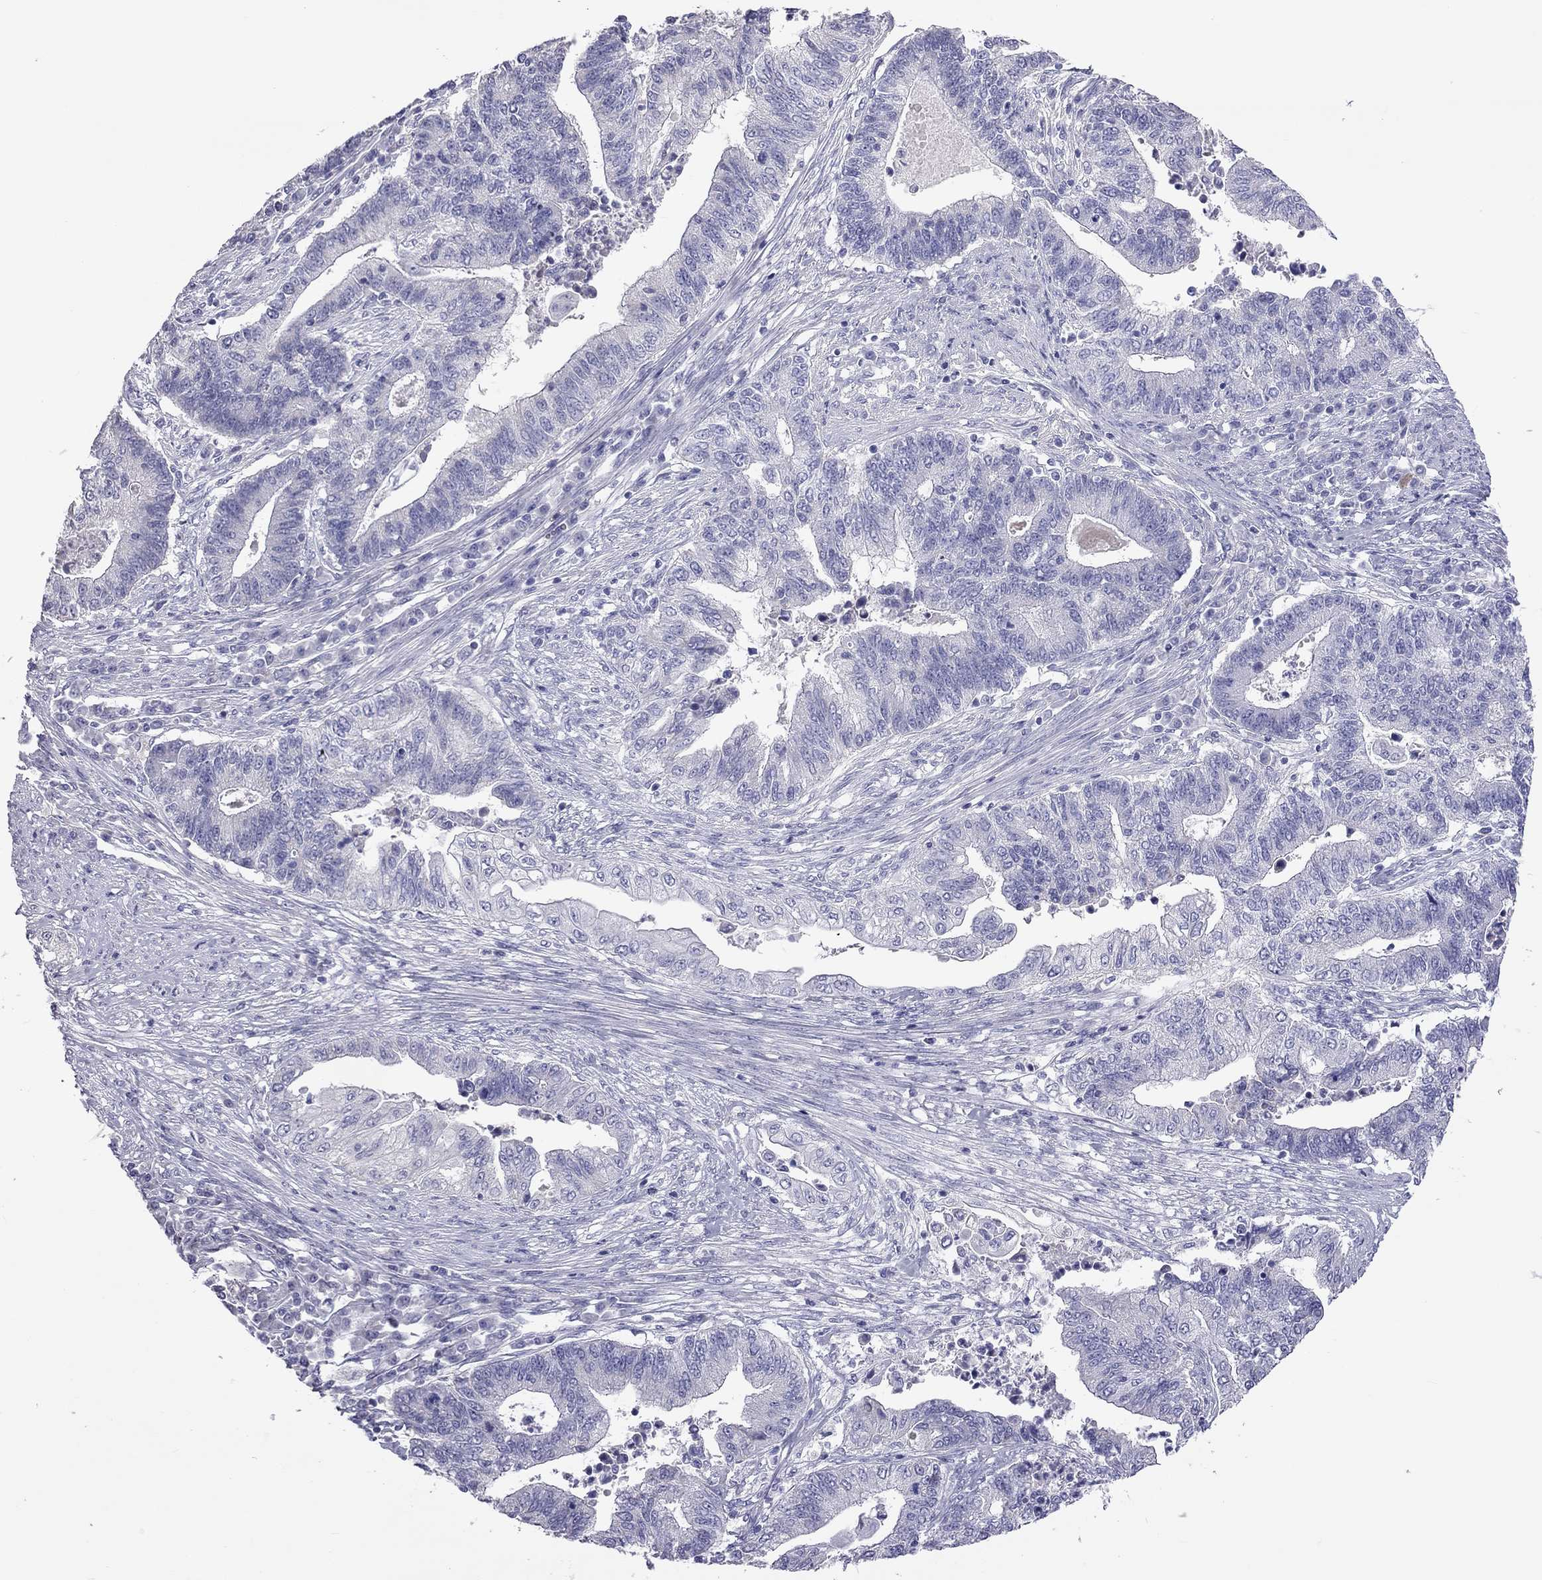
{"staining": {"intensity": "negative", "quantity": "none", "location": "none"}, "tissue": "endometrial cancer", "cell_type": "Tumor cells", "image_type": "cancer", "snomed": [{"axis": "morphology", "description": "Adenocarcinoma, NOS"}, {"axis": "topography", "description": "Uterus"}, {"axis": "topography", "description": "Endometrium"}], "caption": "An immunohistochemistry (IHC) photomicrograph of adenocarcinoma (endometrial) is shown. There is no staining in tumor cells of adenocarcinoma (endometrial).", "gene": "PPP1R3A", "patient": {"sex": "female", "age": 54}}